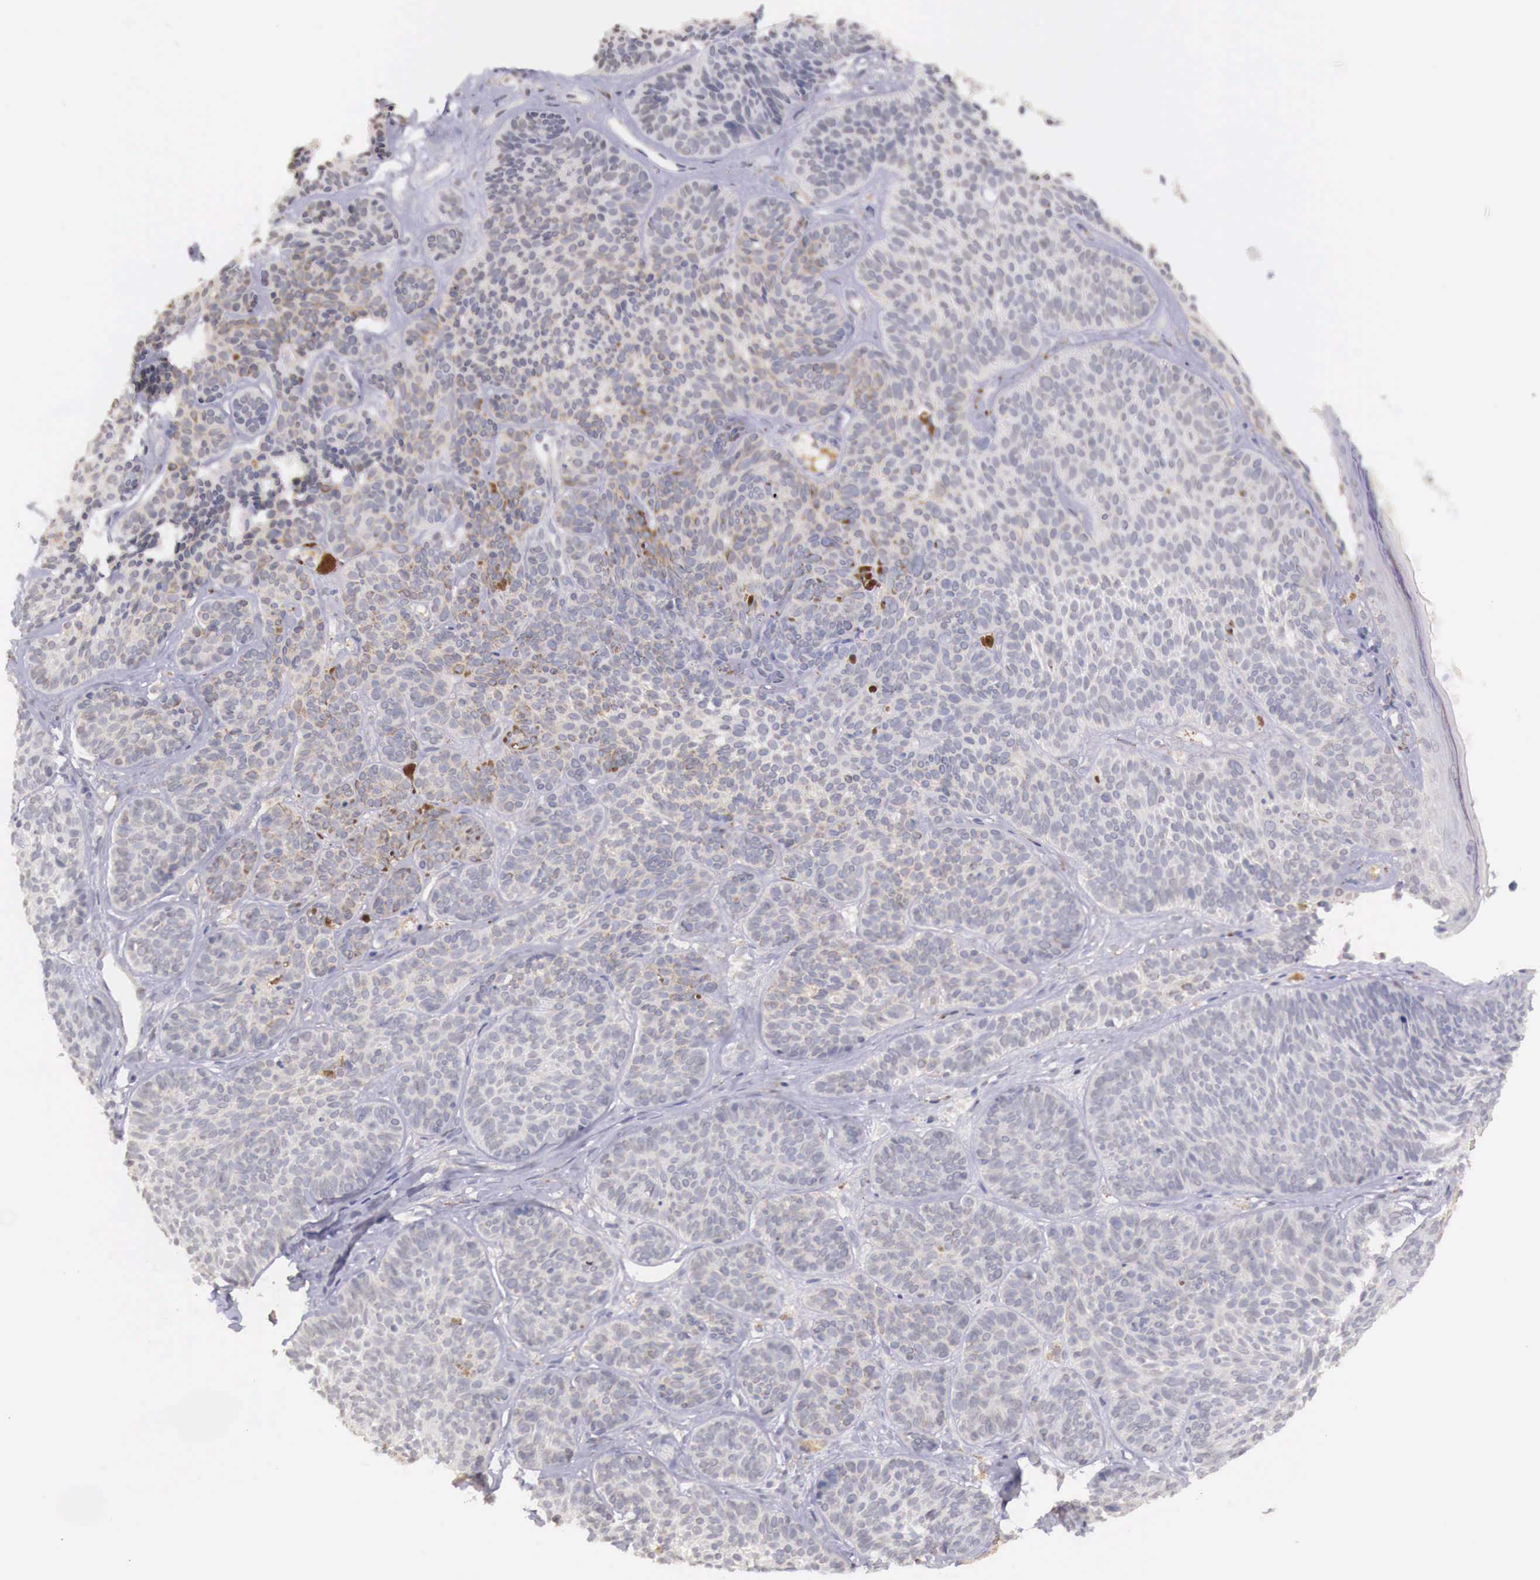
{"staining": {"intensity": "weak", "quantity": "<25%", "location": "cytoplasmic/membranous"}, "tissue": "skin cancer", "cell_type": "Tumor cells", "image_type": "cancer", "snomed": [{"axis": "morphology", "description": "Basal cell carcinoma"}, {"axis": "topography", "description": "Skin"}], "caption": "Immunohistochemical staining of skin basal cell carcinoma exhibits no significant staining in tumor cells. The staining was performed using DAB to visualize the protein expression in brown, while the nuclei were stained in blue with hematoxylin (Magnification: 20x).", "gene": "CHRDL1", "patient": {"sex": "female", "age": 62}}